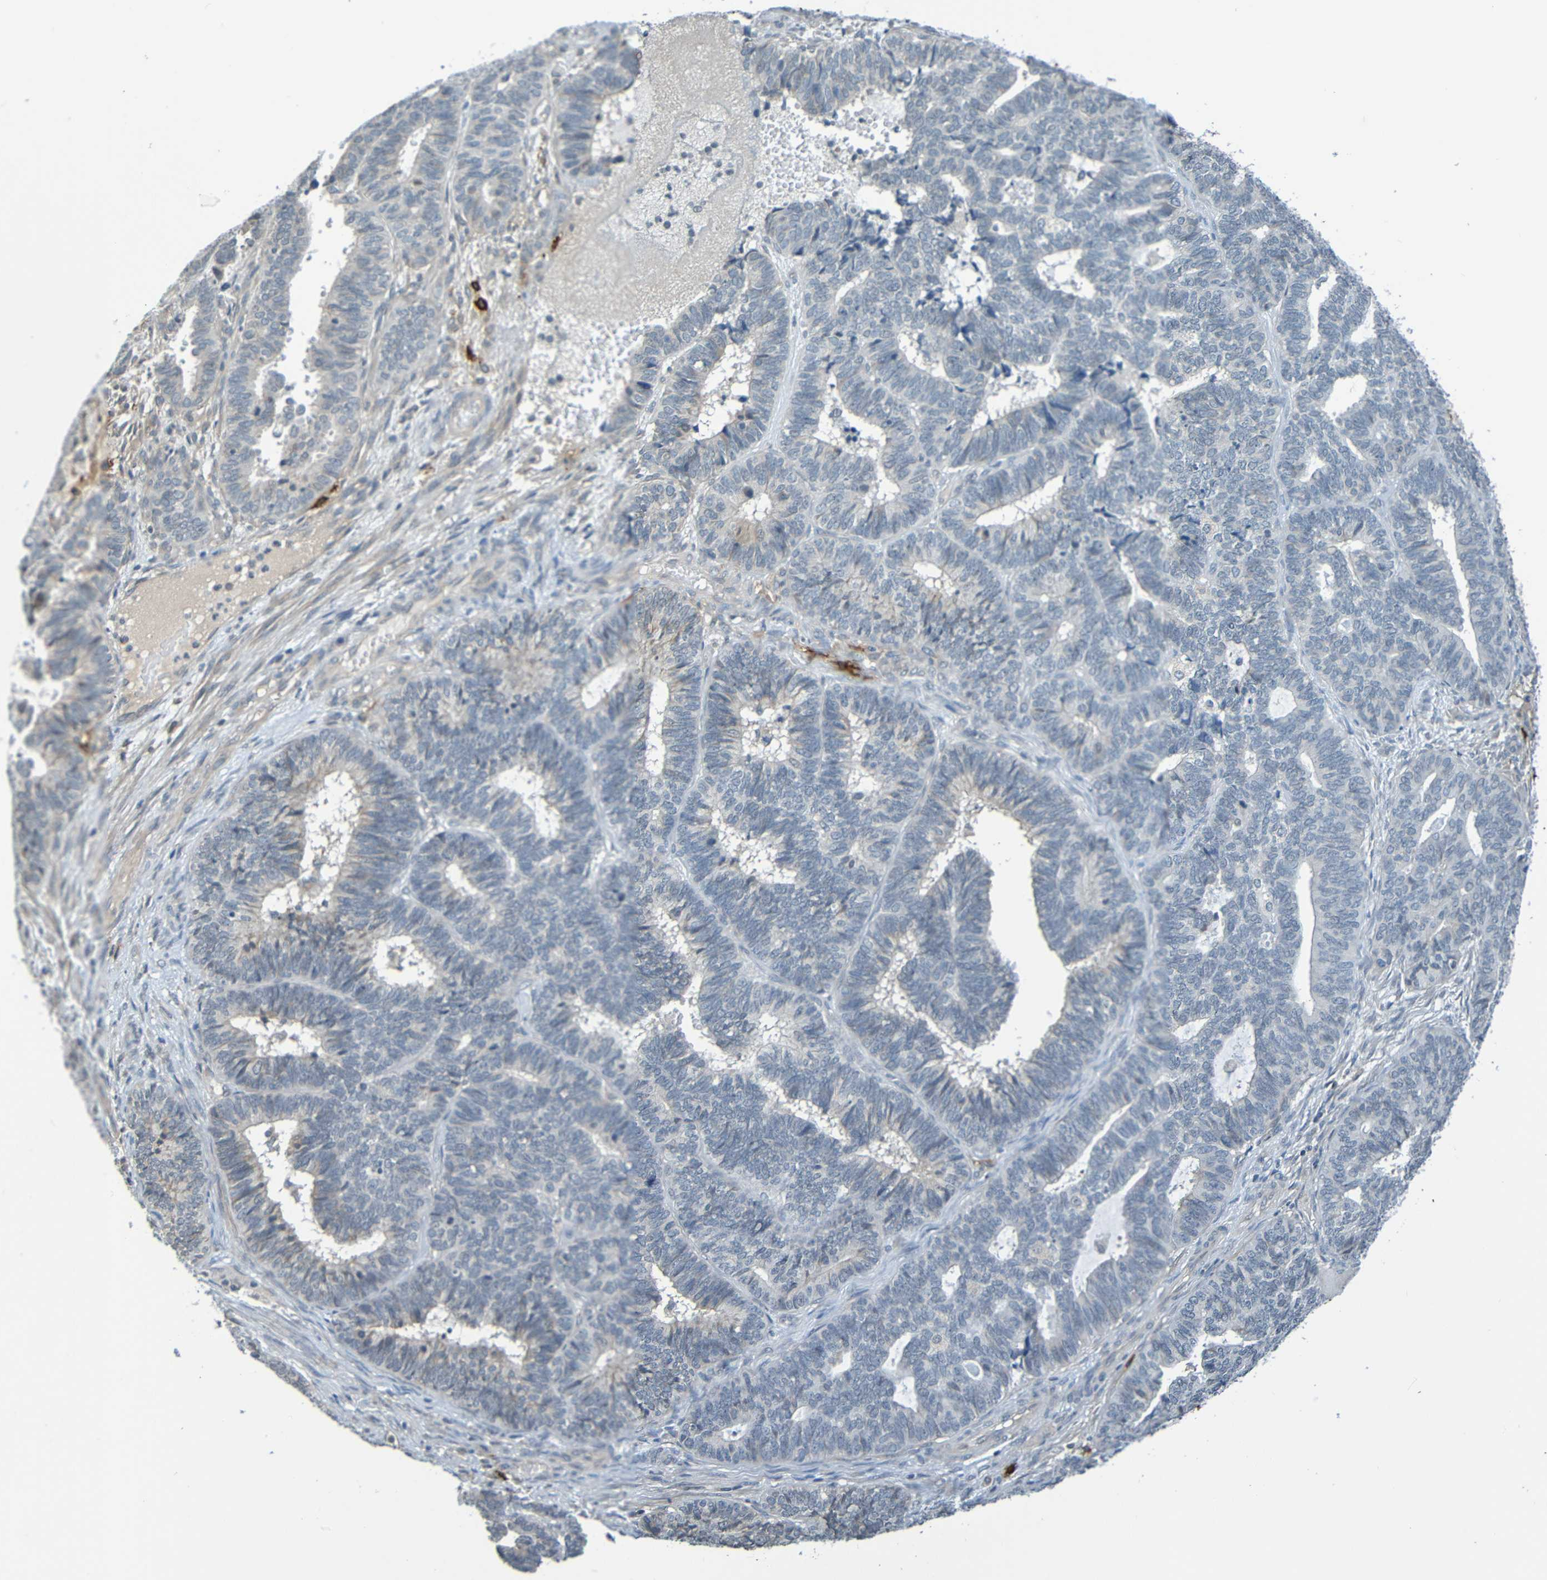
{"staining": {"intensity": "negative", "quantity": "none", "location": "none"}, "tissue": "endometrial cancer", "cell_type": "Tumor cells", "image_type": "cancer", "snomed": [{"axis": "morphology", "description": "Adenocarcinoma, NOS"}, {"axis": "topography", "description": "Endometrium"}], "caption": "Endometrial cancer was stained to show a protein in brown. There is no significant positivity in tumor cells.", "gene": "C3AR1", "patient": {"sex": "female", "age": 70}}